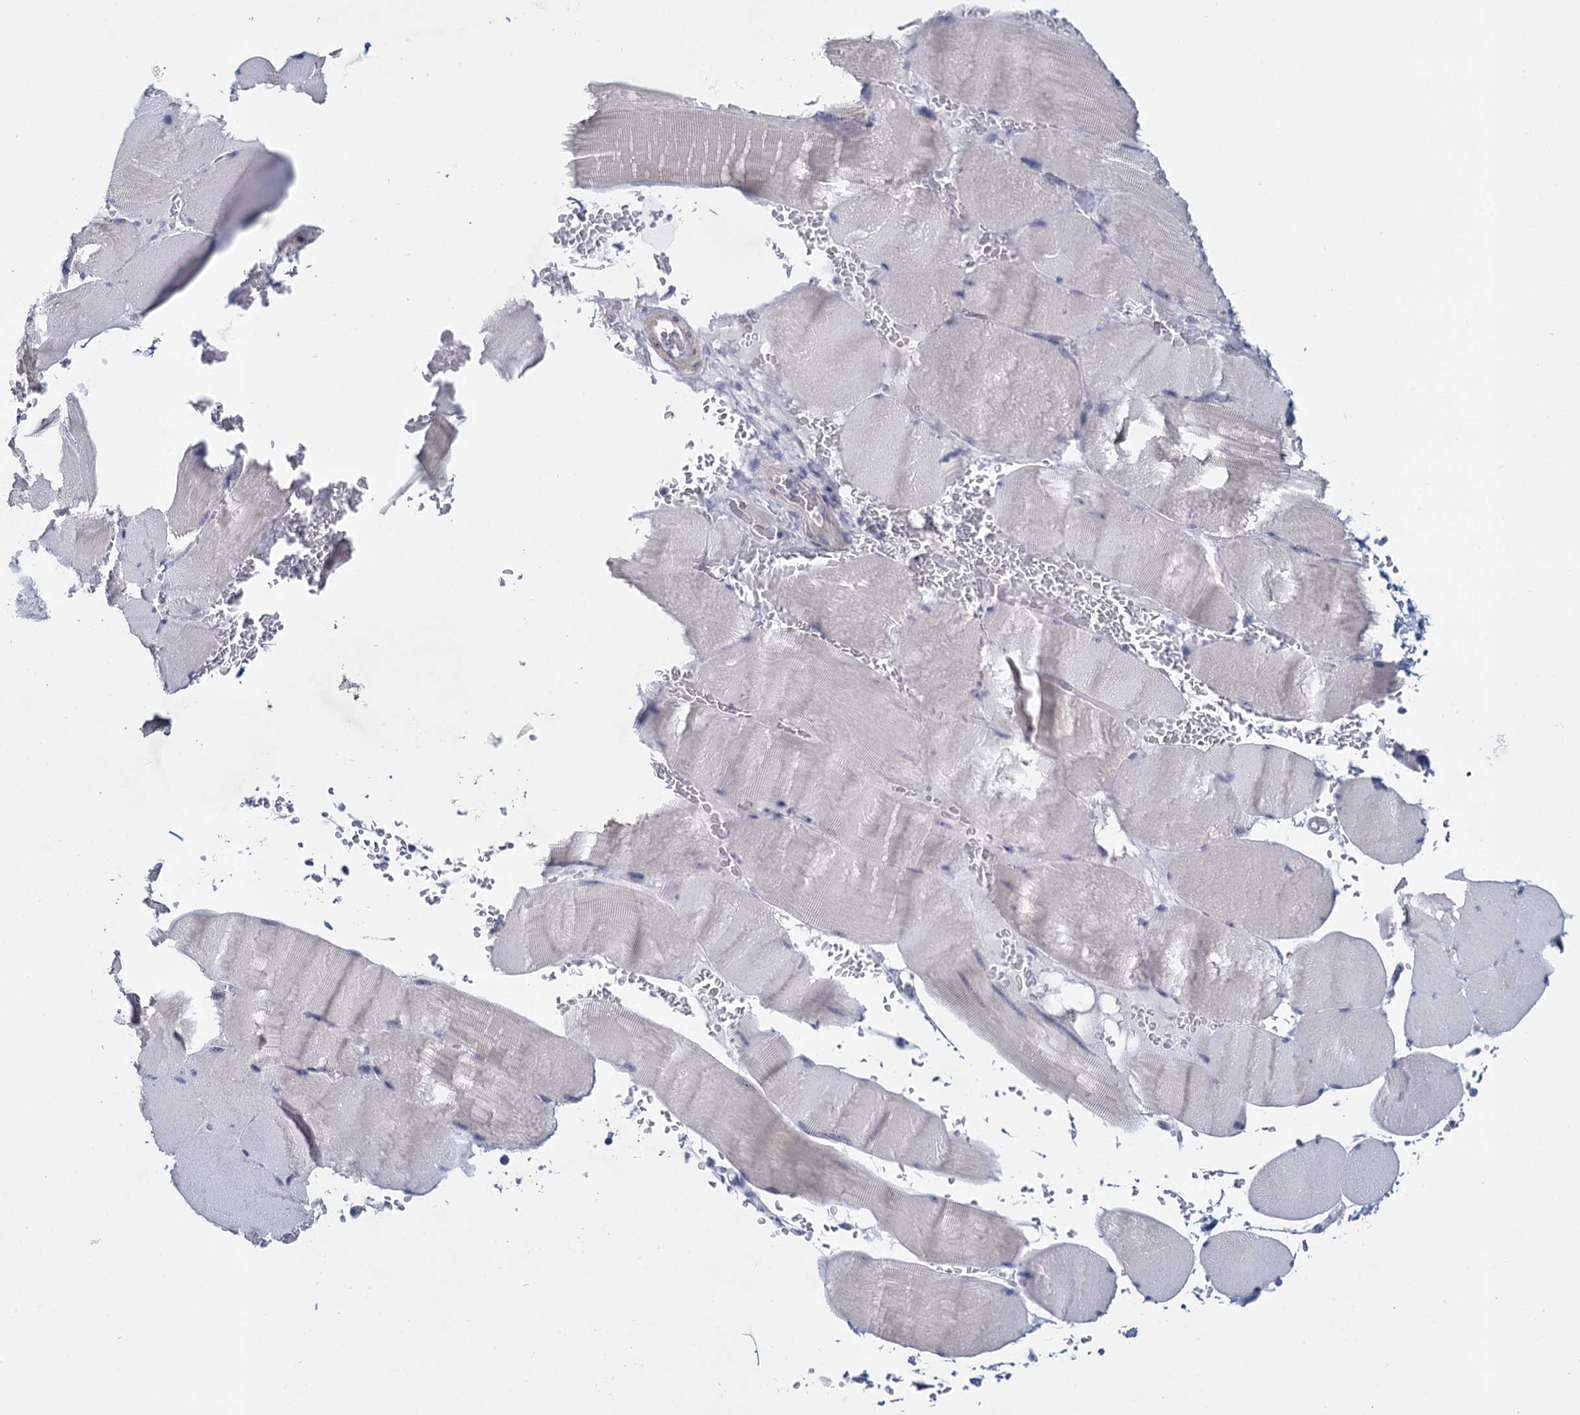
{"staining": {"intensity": "negative", "quantity": "none", "location": "none"}, "tissue": "skeletal muscle", "cell_type": "Myocytes", "image_type": "normal", "snomed": [{"axis": "morphology", "description": "Normal tissue, NOS"}, {"axis": "topography", "description": "Skeletal muscle"}, {"axis": "topography", "description": "Head-Neck"}], "caption": "DAB (3,3'-diaminobenzidine) immunohistochemical staining of unremarkable skeletal muscle shows no significant positivity in myocytes.", "gene": "SFN", "patient": {"sex": "male", "age": 66}}